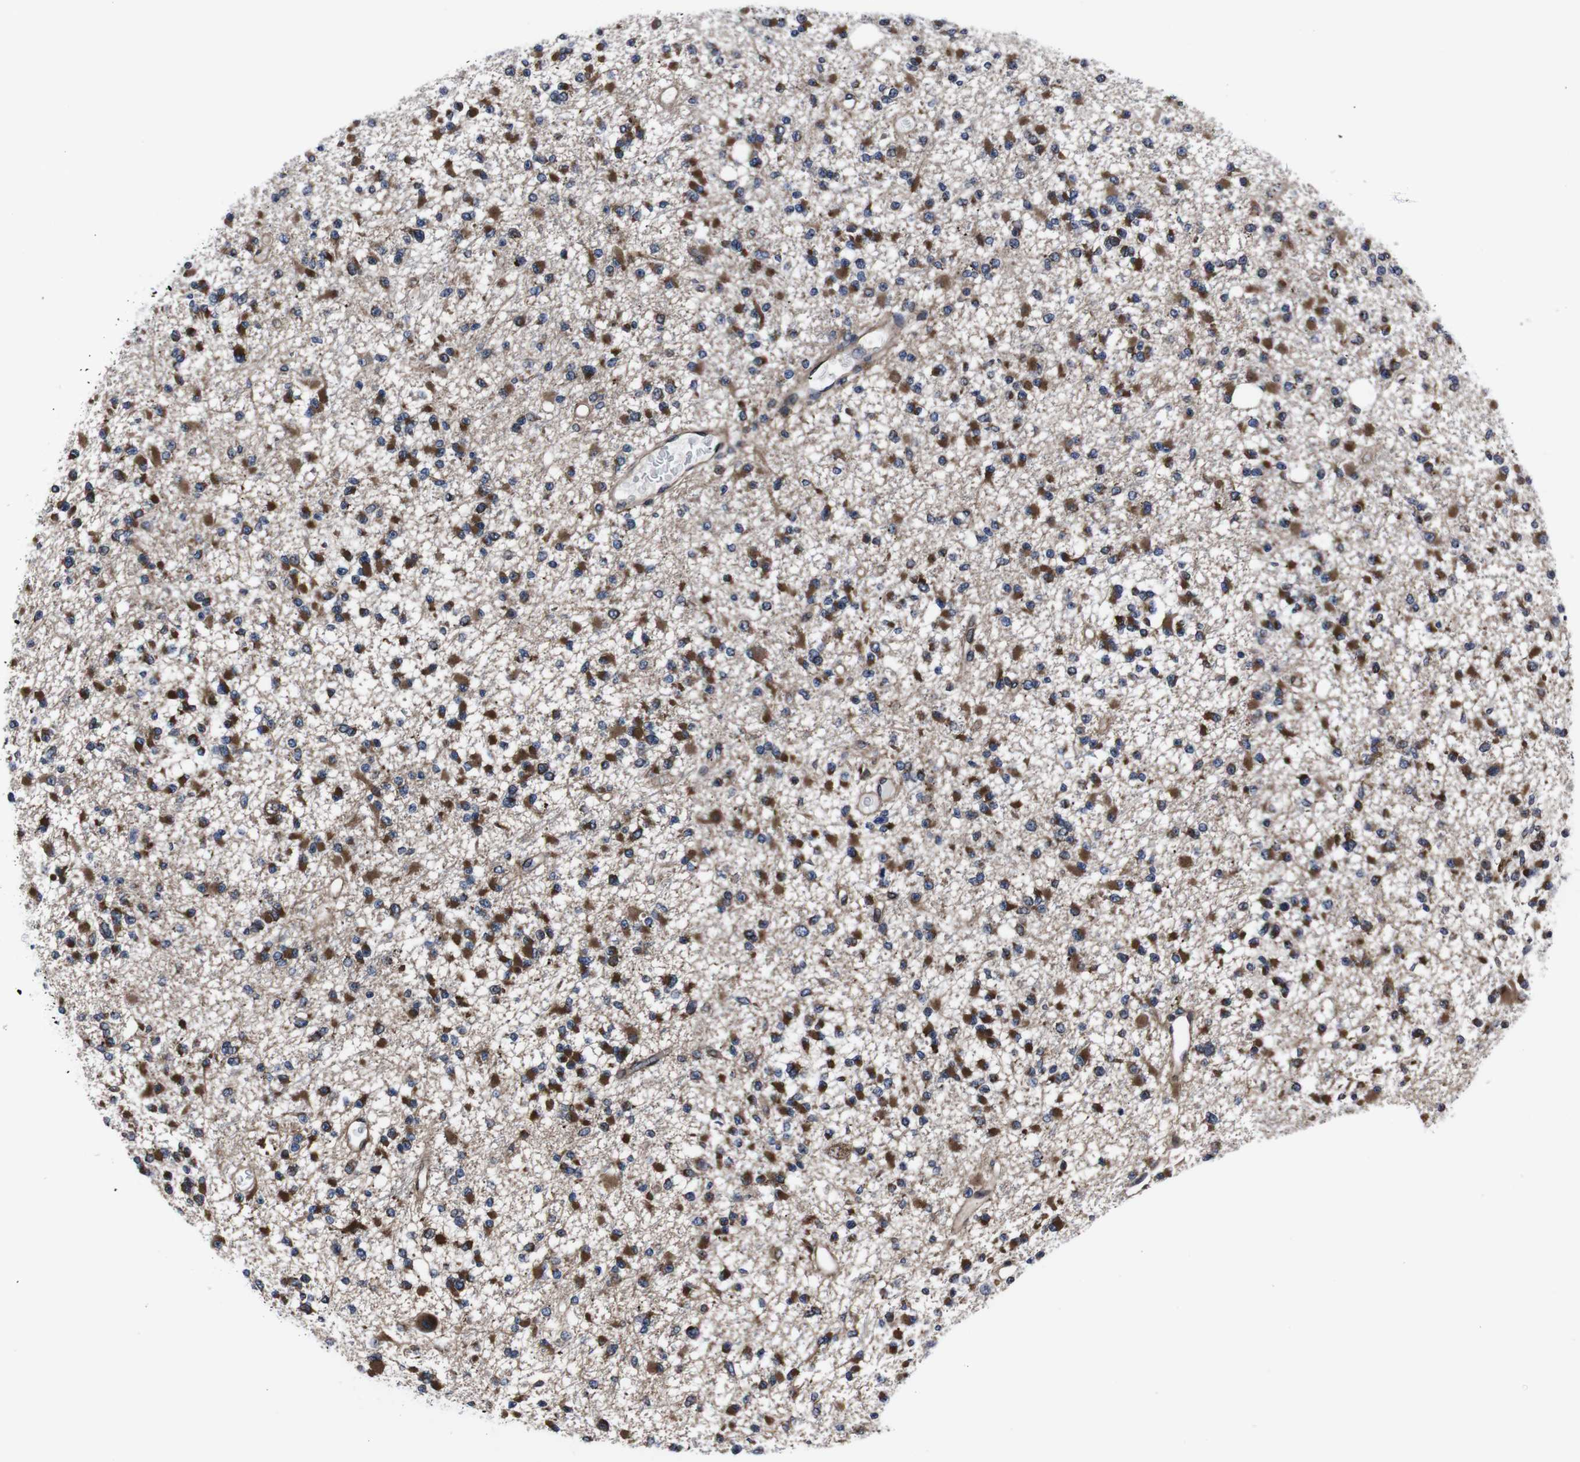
{"staining": {"intensity": "strong", "quantity": ">75%", "location": "cytoplasmic/membranous"}, "tissue": "glioma", "cell_type": "Tumor cells", "image_type": "cancer", "snomed": [{"axis": "morphology", "description": "Glioma, malignant, Low grade"}, {"axis": "topography", "description": "Brain"}], "caption": "Tumor cells show strong cytoplasmic/membranous staining in about >75% of cells in malignant glioma (low-grade).", "gene": "EIF4A2", "patient": {"sex": "female", "age": 22}}